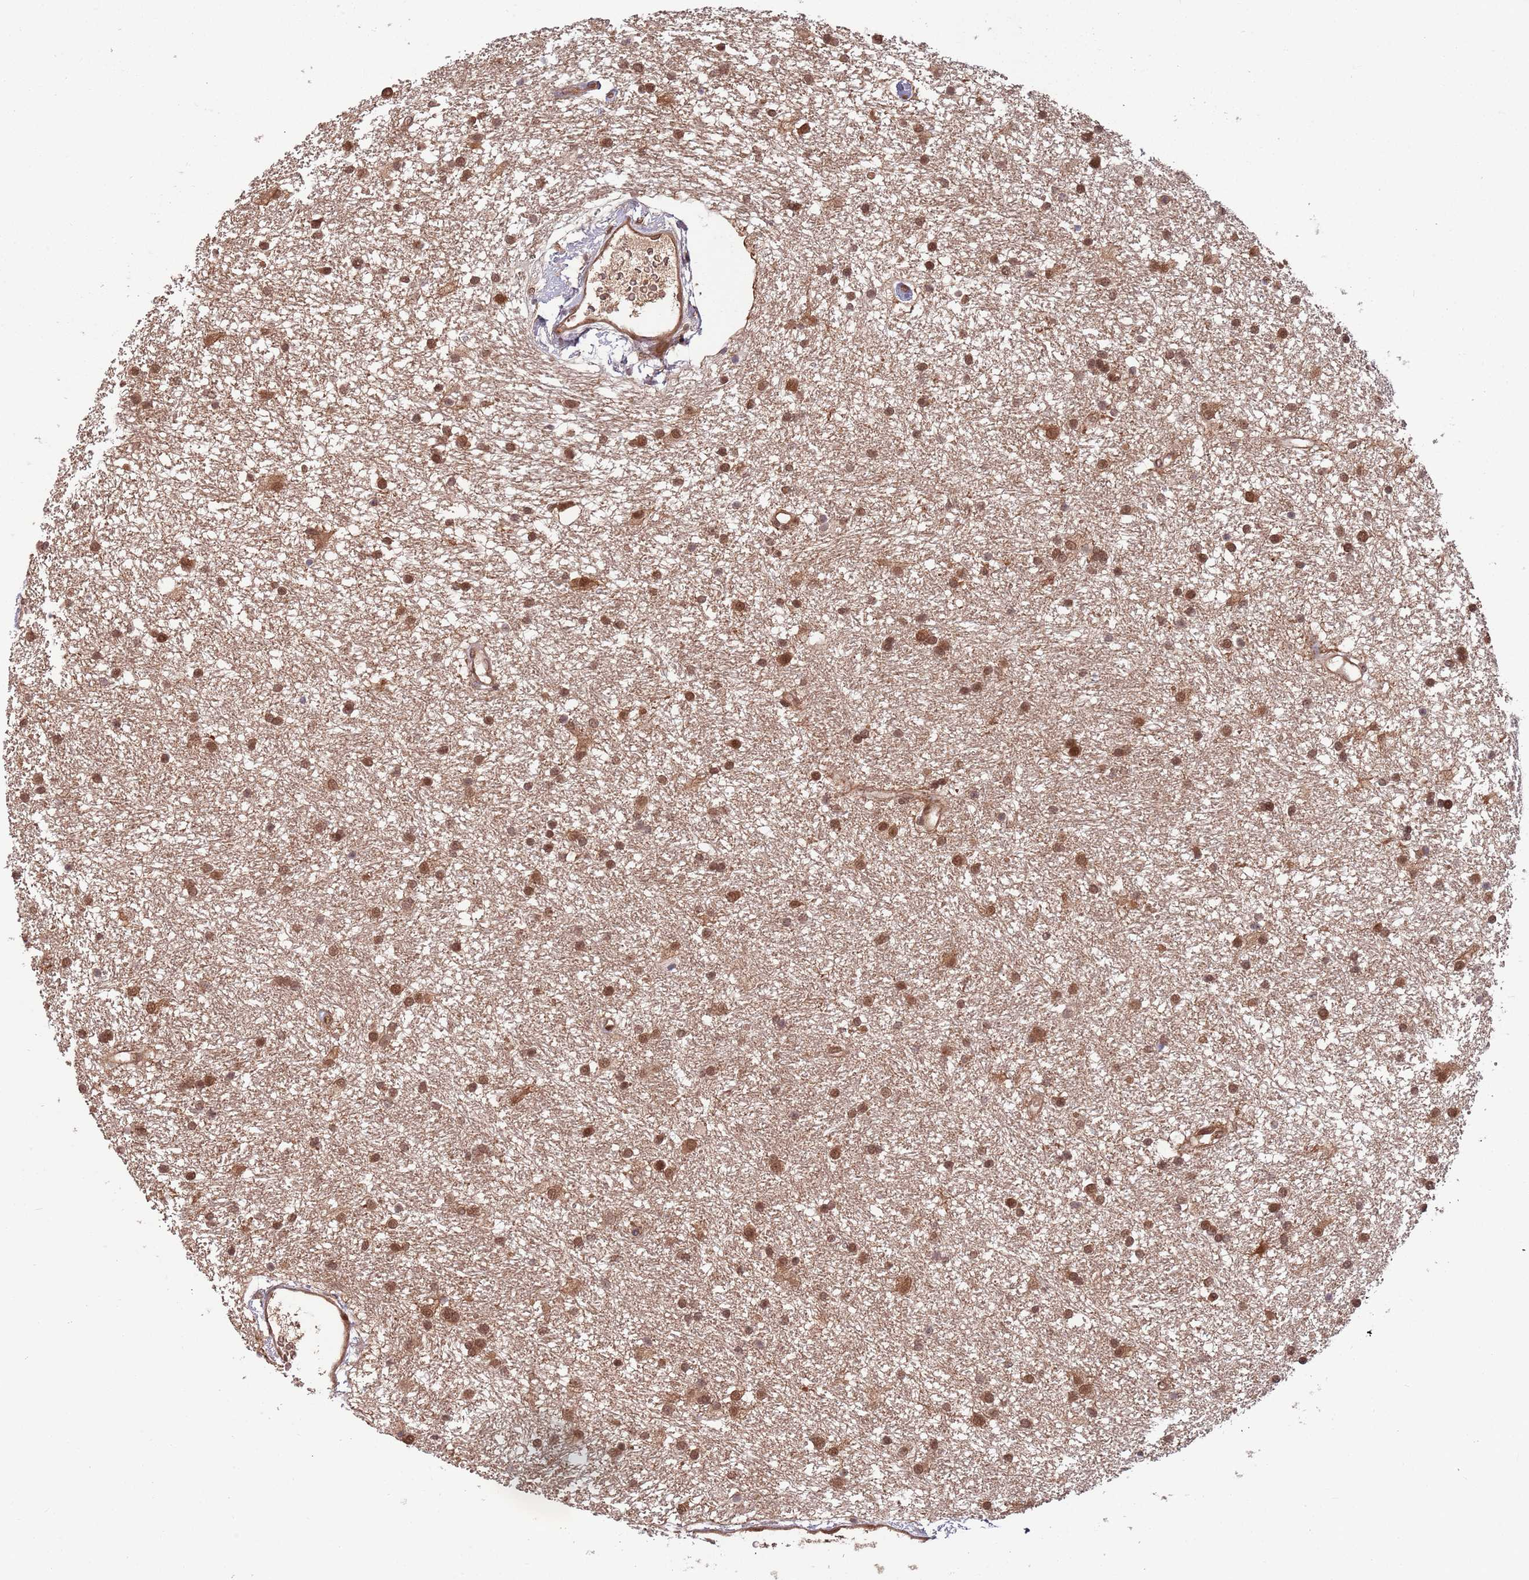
{"staining": {"intensity": "moderate", "quantity": ">75%", "location": "nuclear"}, "tissue": "glioma", "cell_type": "Tumor cells", "image_type": "cancer", "snomed": [{"axis": "morphology", "description": "Glioma, malignant, High grade"}, {"axis": "topography", "description": "Brain"}], "caption": "Protein analysis of malignant high-grade glioma tissue exhibits moderate nuclear positivity in approximately >75% of tumor cells.", "gene": "SALL1", "patient": {"sex": "male", "age": 77}}